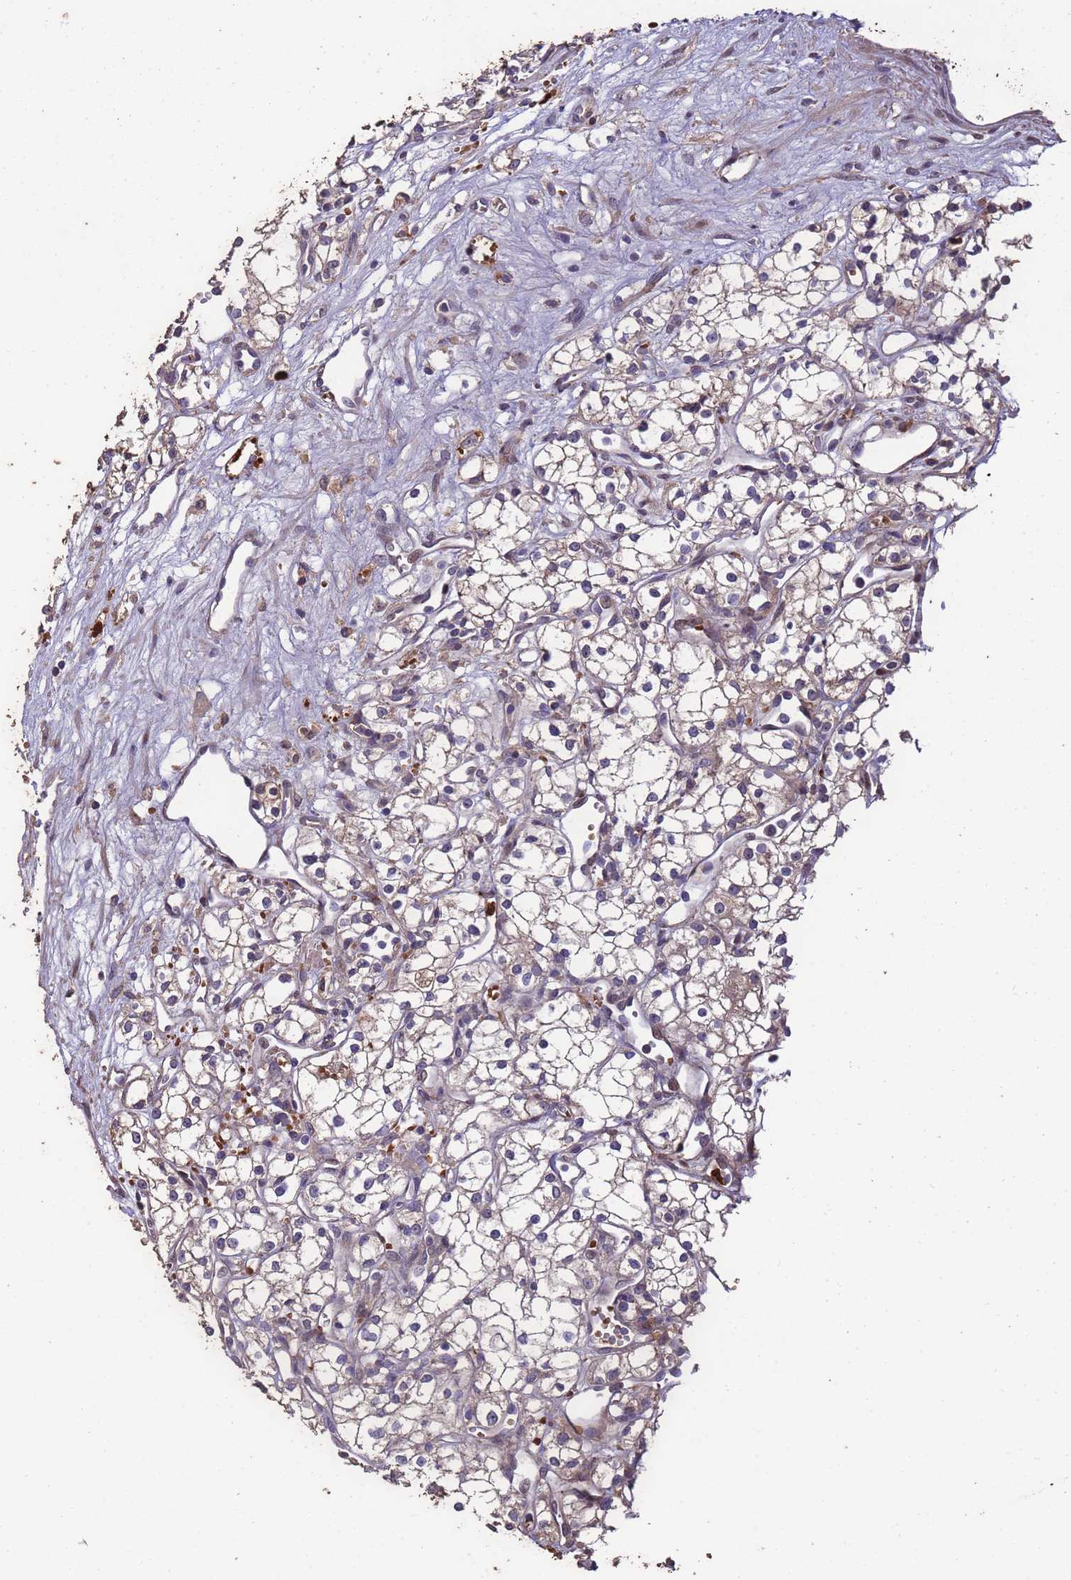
{"staining": {"intensity": "moderate", "quantity": "<25%", "location": "cytoplasmic/membranous"}, "tissue": "renal cancer", "cell_type": "Tumor cells", "image_type": "cancer", "snomed": [{"axis": "morphology", "description": "Adenocarcinoma, NOS"}, {"axis": "topography", "description": "Kidney"}], "caption": "DAB (3,3'-diaminobenzidine) immunohistochemical staining of renal adenocarcinoma exhibits moderate cytoplasmic/membranous protein staining in about <25% of tumor cells.", "gene": "CCDC184", "patient": {"sex": "male", "age": 59}}